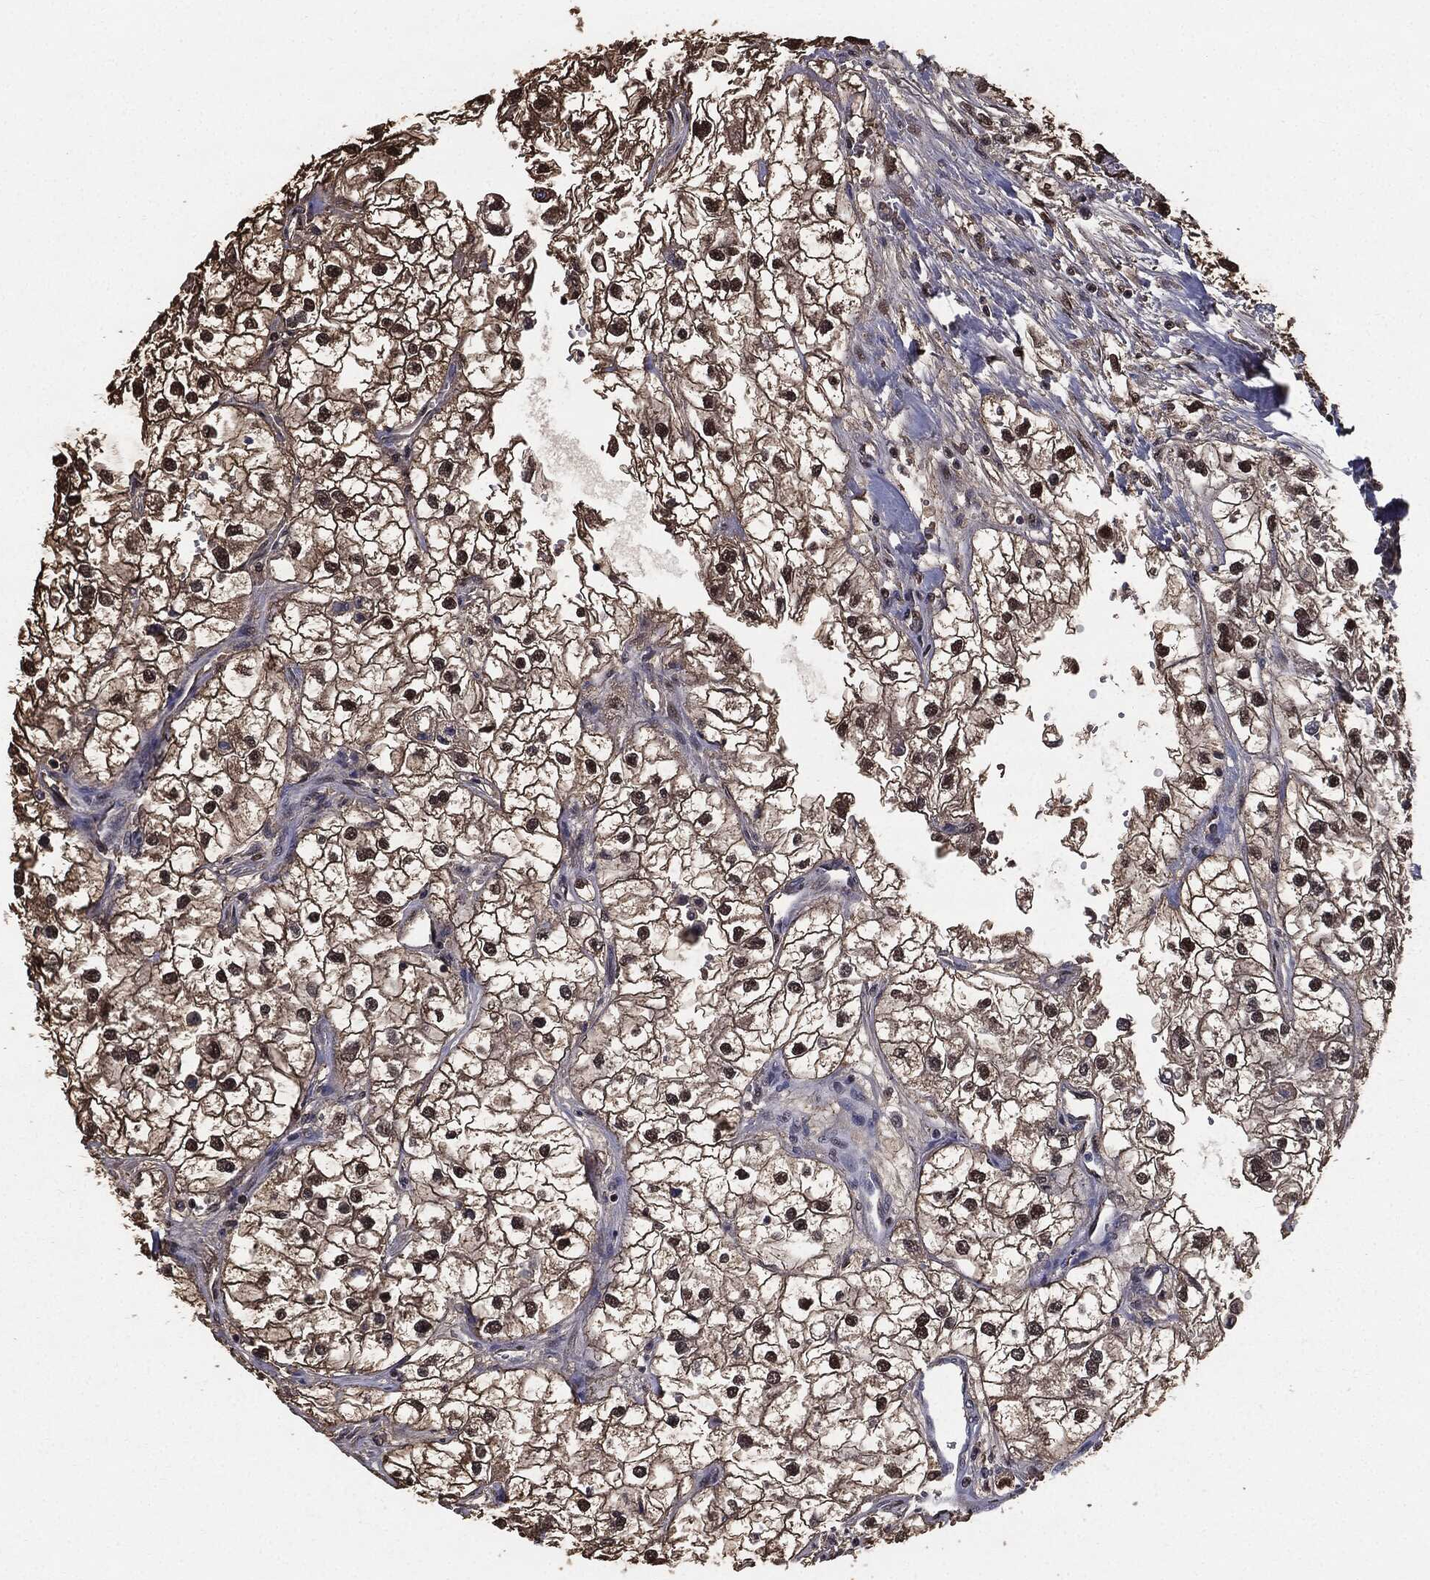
{"staining": {"intensity": "strong", "quantity": ">75%", "location": "cytoplasmic/membranous,nuclear"}, "tissue": "renal cancer", "cell_type": "Tumor cells", "image_type": "cancer", "snomed": [{"axis": "morphology", "description": "Adenocarcinoma, NOS"}, {"axis": "topography", "description": "Kidney"}], "caption": "DAB (3,3'-diaminobenzidine) immunohistochemical staining of renal adenocarcinoma reveals strong cytoplasmic/membranous and nuclear protein positivity in approximately >75% of tumor cells.", "gene": "JUN", "patient": {"sex": "male", "age": 59}}